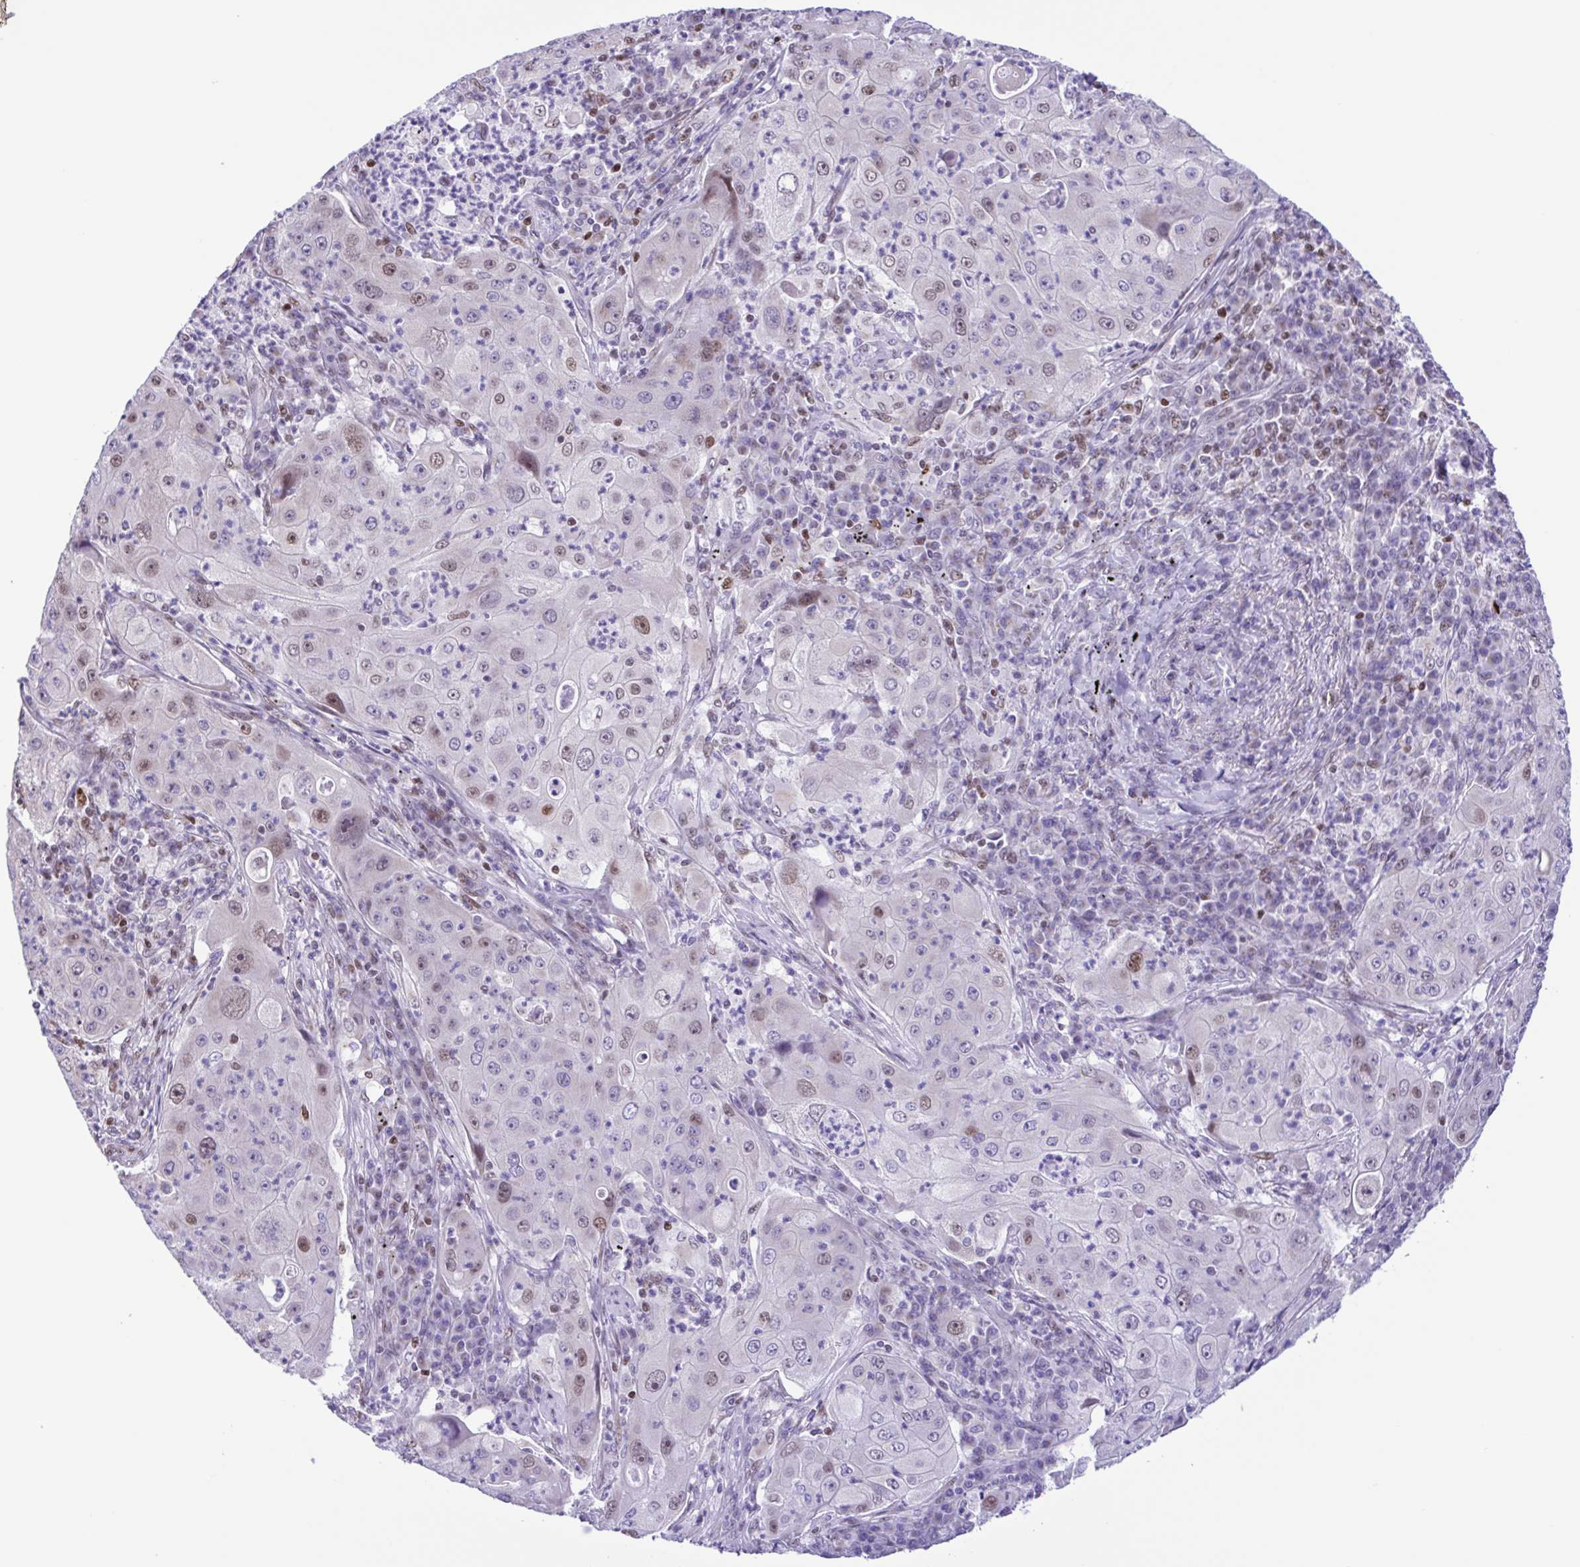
{"staining": {"intensity": "weak", "quantity": "<25%", "location": "nuclear"}, "tissue": "lung cancer", "cell_type": "Tumor cells", "image_type": "cancer", "snomed": [{"axis": "morphology", "description": "Squamous cell carcinoma, NOS"}, {"axis": "topography", "description": "Lung"}], "caption": "Micrograph shows no significant protein staining in tumor cells of squamous cell carcinoma (lung).", "gene": "TGM3", "patient": {"sex": "female", "age": 59}}